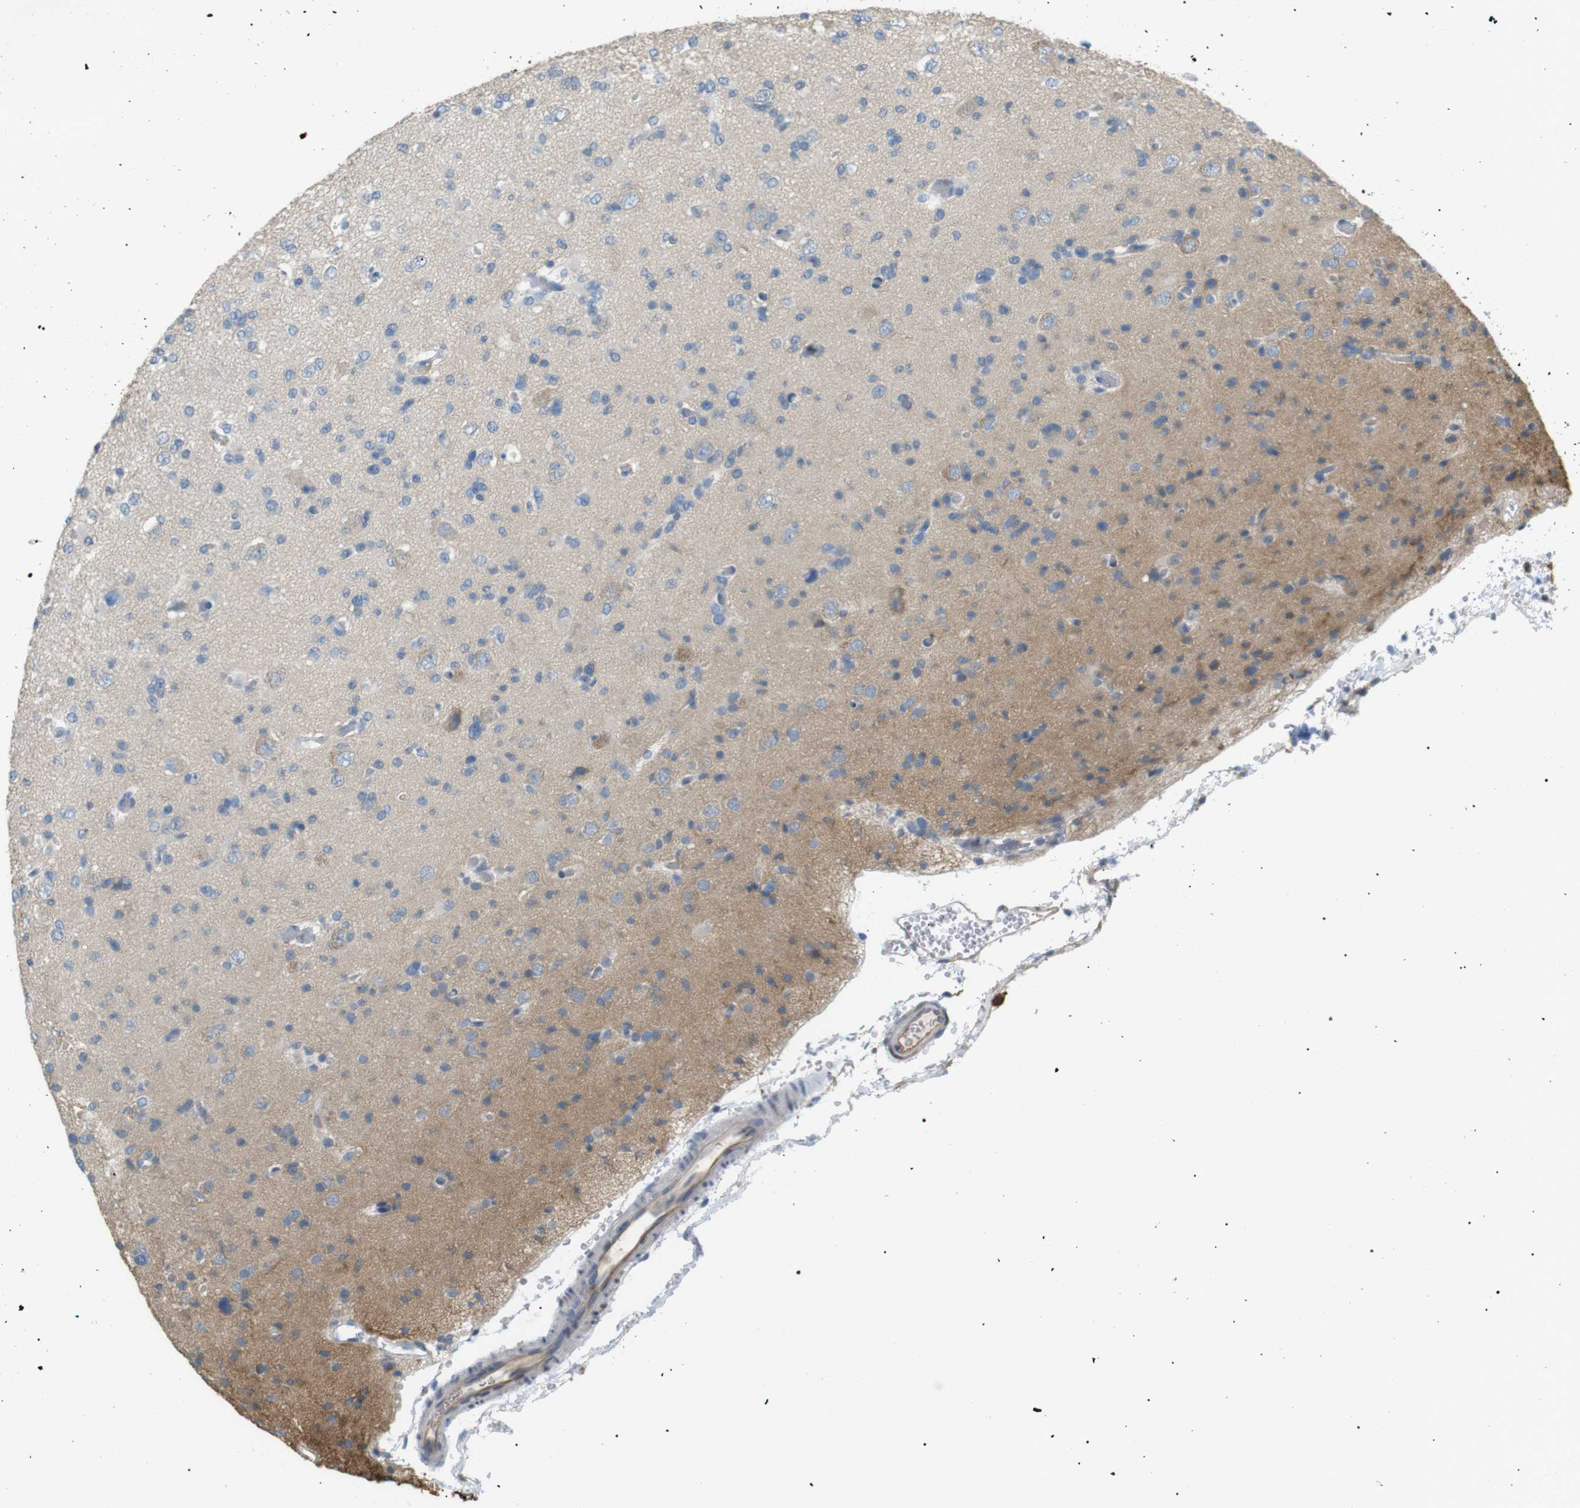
{"staining": {"intensity": "weak", "quantity": "<25%", "location": "cytoplasmic/membranous"}, "tissue": "glioma", "cell_type": "Tumor cells", "image_type": "cancer", "snomed": [{"axis": "morphology", "description": "Glioma, malignant, Low grade"}, {"axis": "topography", "description": "Brain"}], "caption": "Histopathology image shows no significant protein expression in tumor cells of malignant glioma (low-grade).", "gene": "CDH26", "patient": {"sex": "female", "age": 22}}